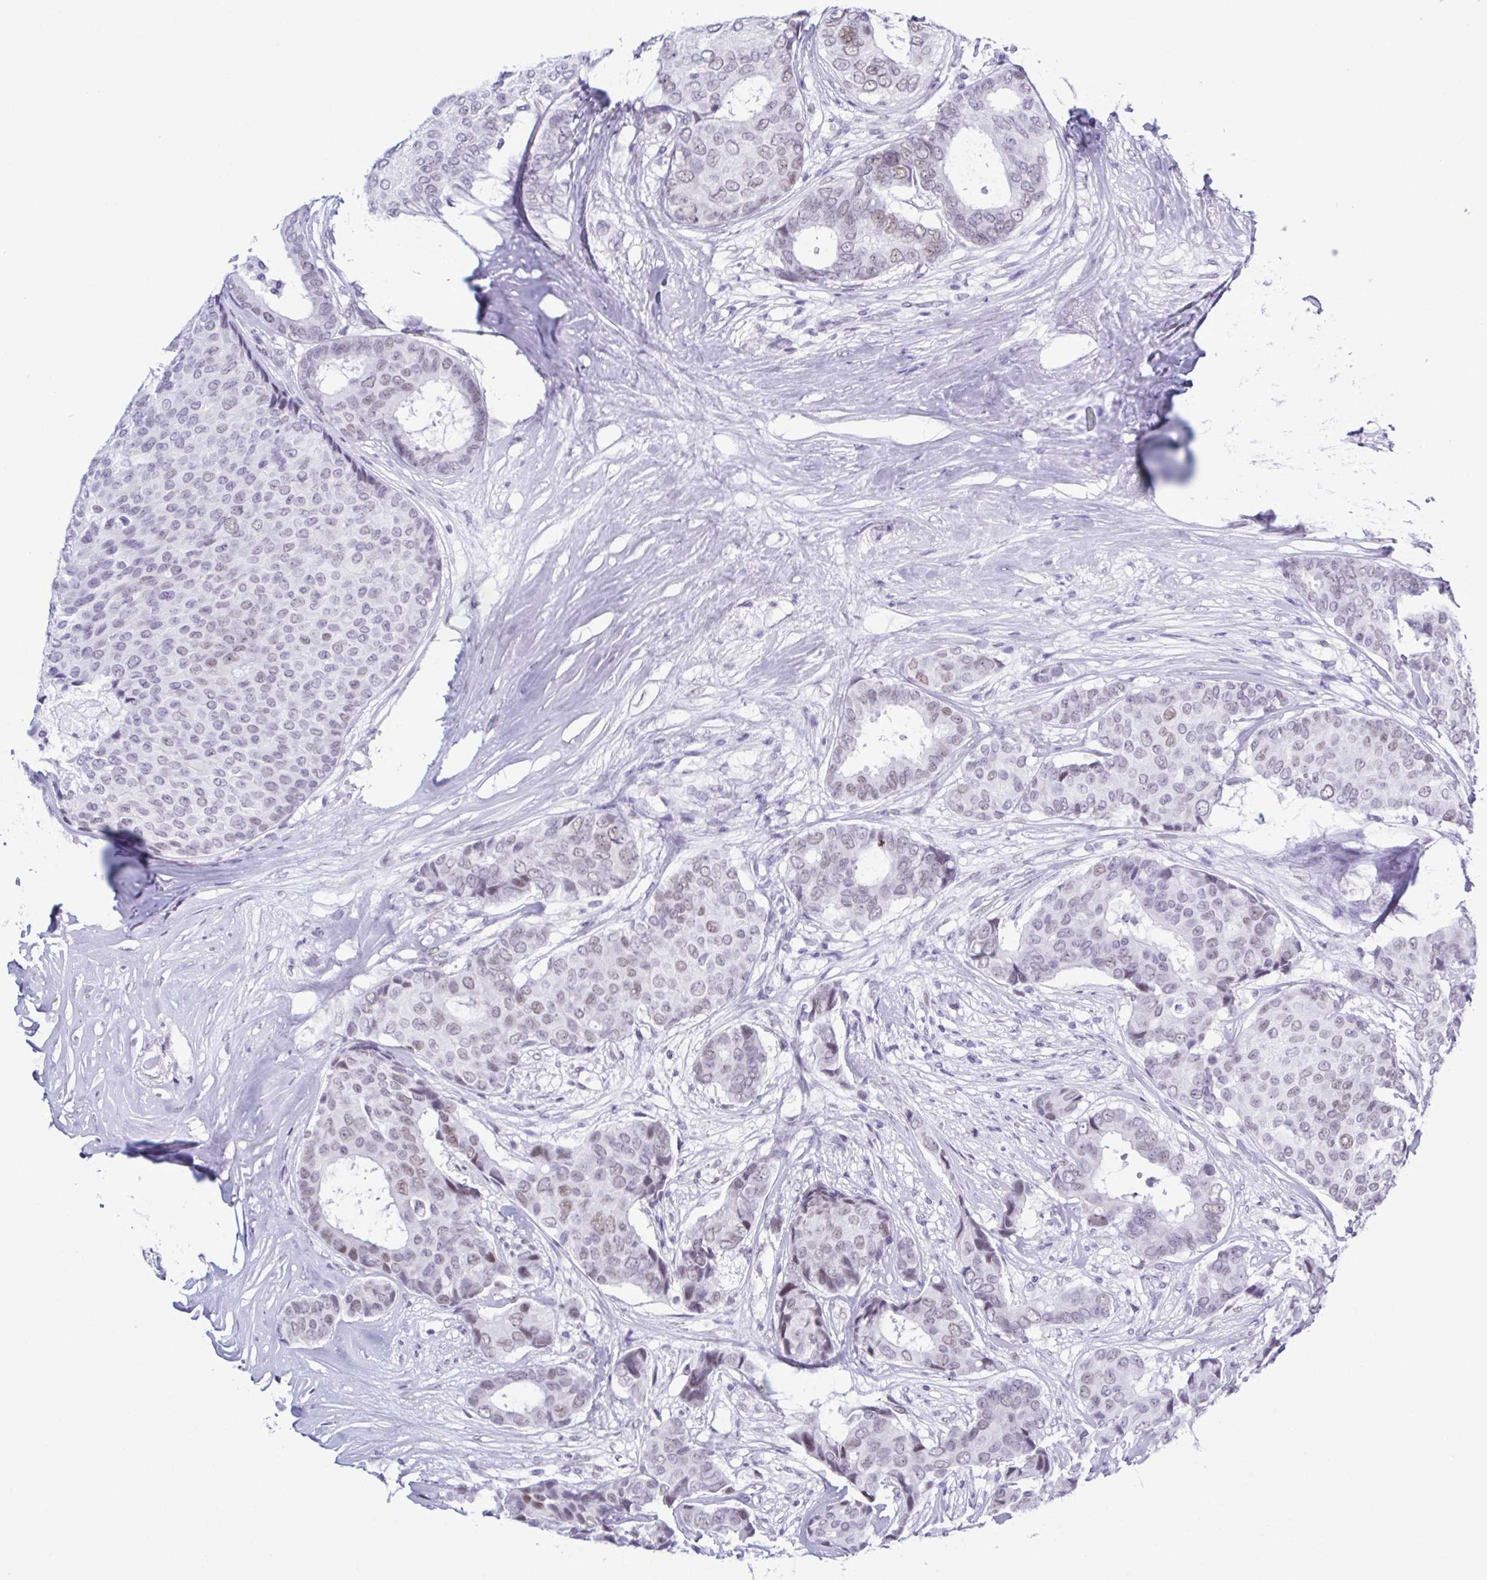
{"staining": {"intensity": "weak", "quantity": "25%-75%", "location": "nuclear"}, "tissue": "breast cancer", "cell_type": "Tumor cells", "image_type": "cancer", "snomed": [{"axis": "morphology", "description": "Duct carcinoma"}, {"axis": "topography", "description": "Breast"}], "caption": "The immunohistochemical stain highlights weak nuclear expression in tumor cells of breast invasive ductal carcinoma tissue. (DAB (3,3'-diaminobenzidine) = brown stain, brightfield microscopy at high magnification).", "gene": "SUGP2", "patient": {"sex": "female", "age": 75}}